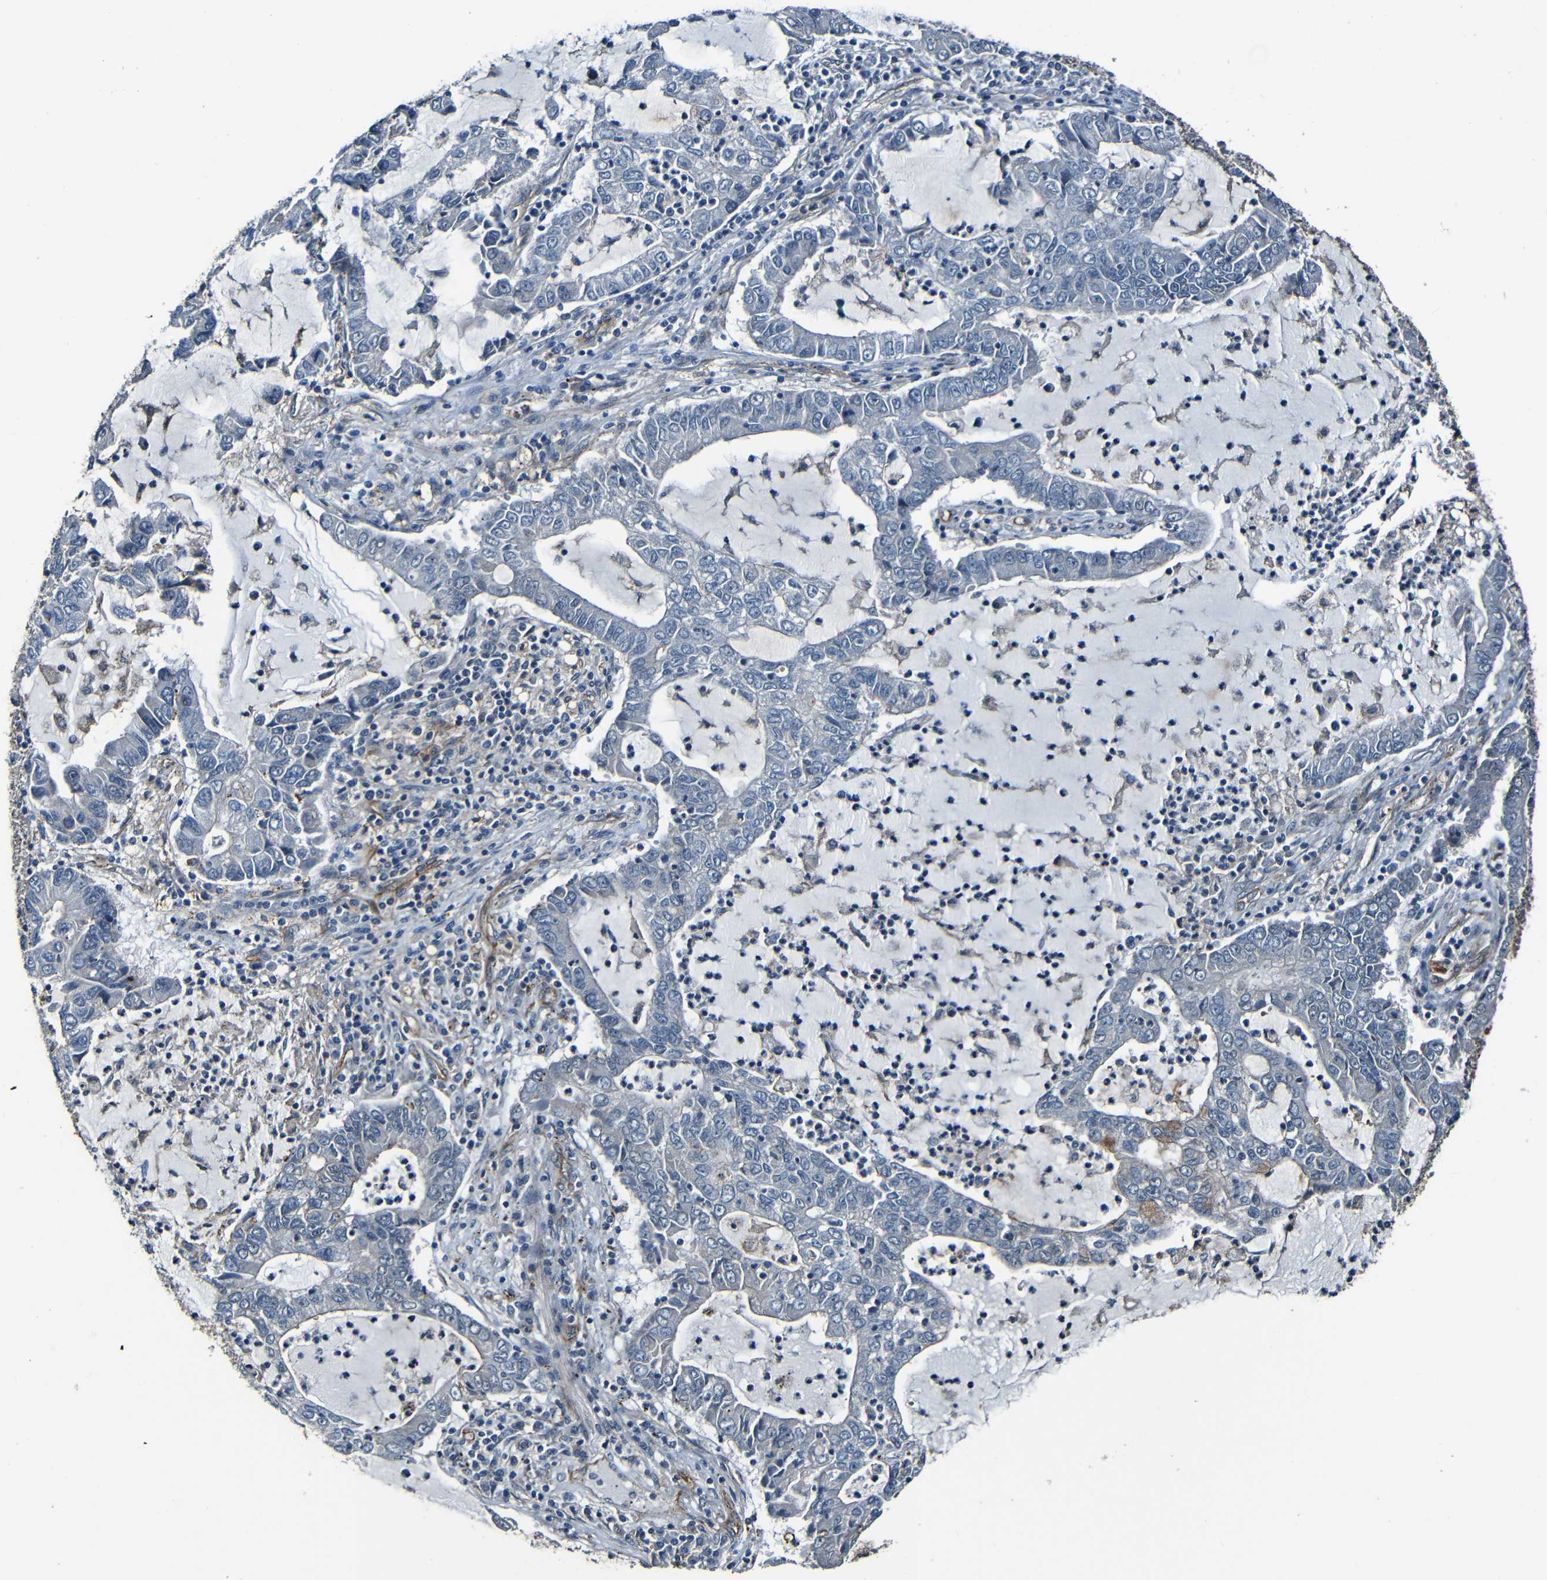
{"staining": {"intensity": "negative", "quantity": "none", "location": "none"}, "tissue": "lung cancer", "cell_type": "Tumor cells", "image_type": "cancer", "snomed": [{"axis": "morphology", "description": "Adenocarcinoma, NOS"}, {"axis": "topography", "description": "Lung"}], "caption": "Tumor cells are negative for protein expression in human lung adenocarcinoma.", "gene": "LGR5", "patient": {"sex": "female", "age": 51}}